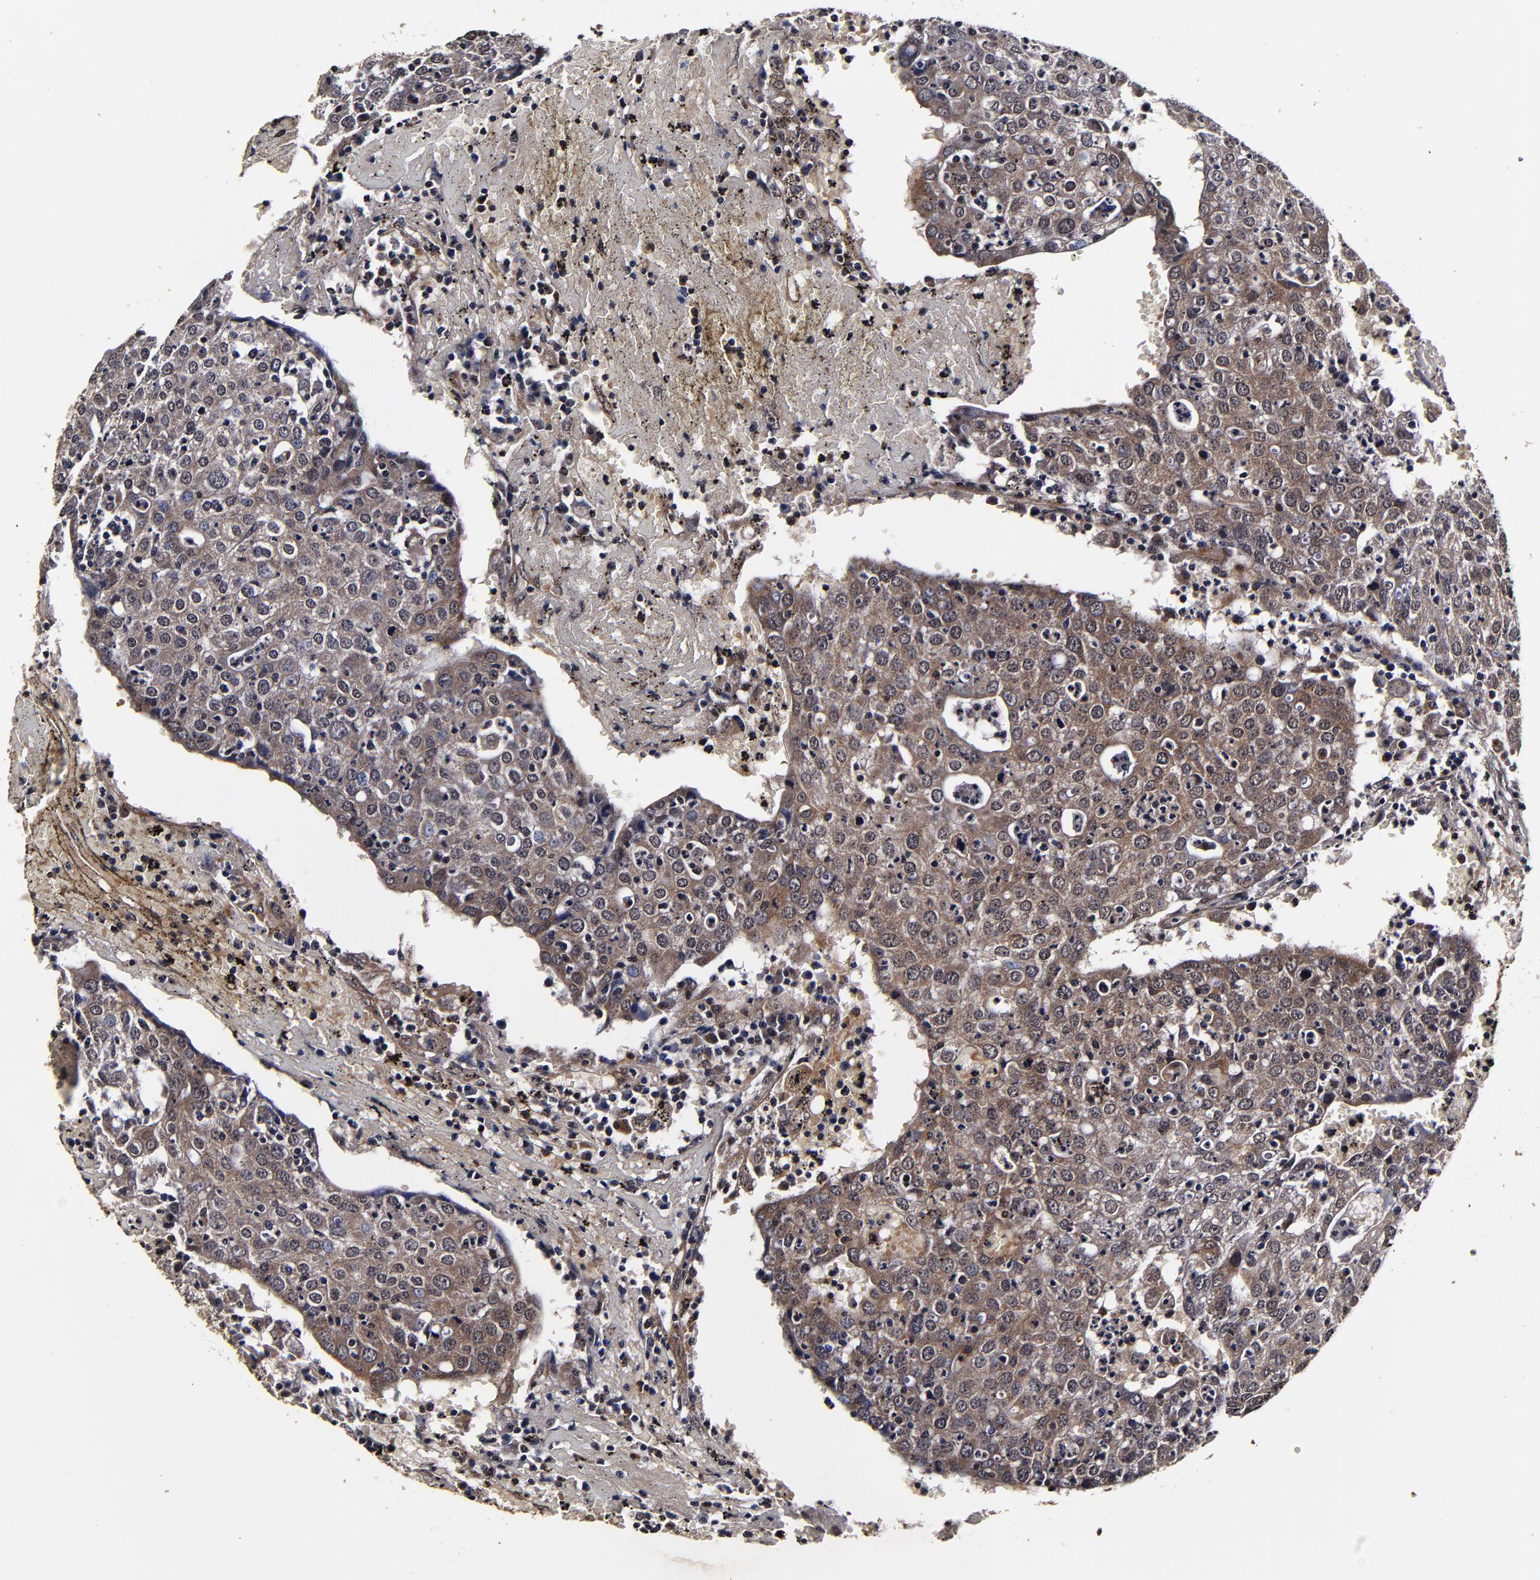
{"staining": {"intensity": "weak", "quantity": ">75%", "location": "cytoplasmic/membranous"}, "tissue": "head and neck cancer", "cell_type": "Tumor cells", "image_type": "cancer", "snomed": [{"axis": "morphology", "description": "Adenocarcinoma, NOS"}, {"axis": "topography", "description": "Salivary gland"}, {"axis": "topography", "description": "Head-Neck"}], "caption": "An image showing weak cytoplasmic/membranous expression in approximately >75% of tumor cells in head and neck cancer (adenocarcinoma), as visualized by brown immunohistochemical staining.", "gene": "MMP15", "patient": {"sex": "female", "age": 65}}